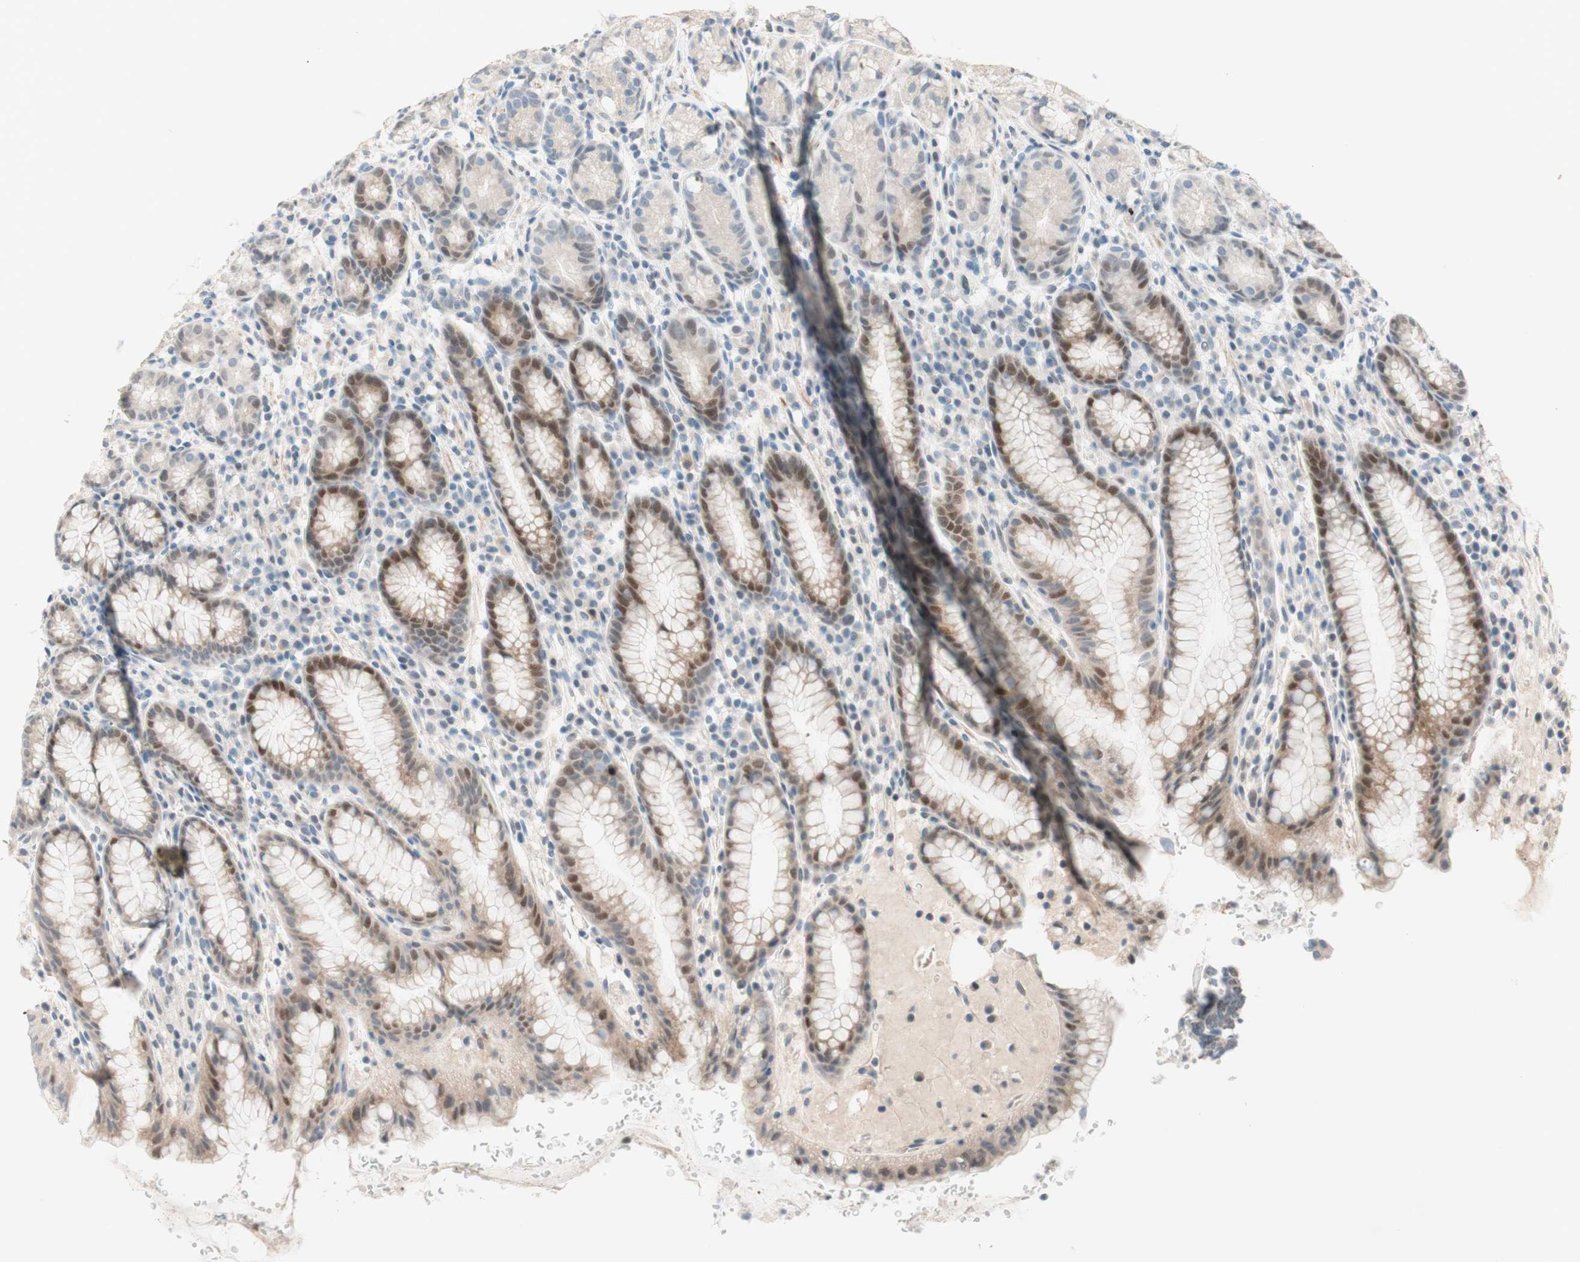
{"staining": {"intensity": "weak", "quantity": "25%-75%", "location": "cytoplasmic/membranous,nuclear"}, "tissue": "stomach", "cell_type": "Glandular cells", "image_type": "normal", "snomed": [{"axis": "morphology", "description": "Normal tissue, NOS"}, {"axis": "topography", "description": "Stomach, lower"}], "caption": "This is an image of immunohistochemistry (IHC) staining of unremarkable stomach, which shows weak expression in the cytoplasmic/membranous,nuclear of glandular cells.", "gene": "JPH1", "patient": {"sex": "male", "age": 52}}